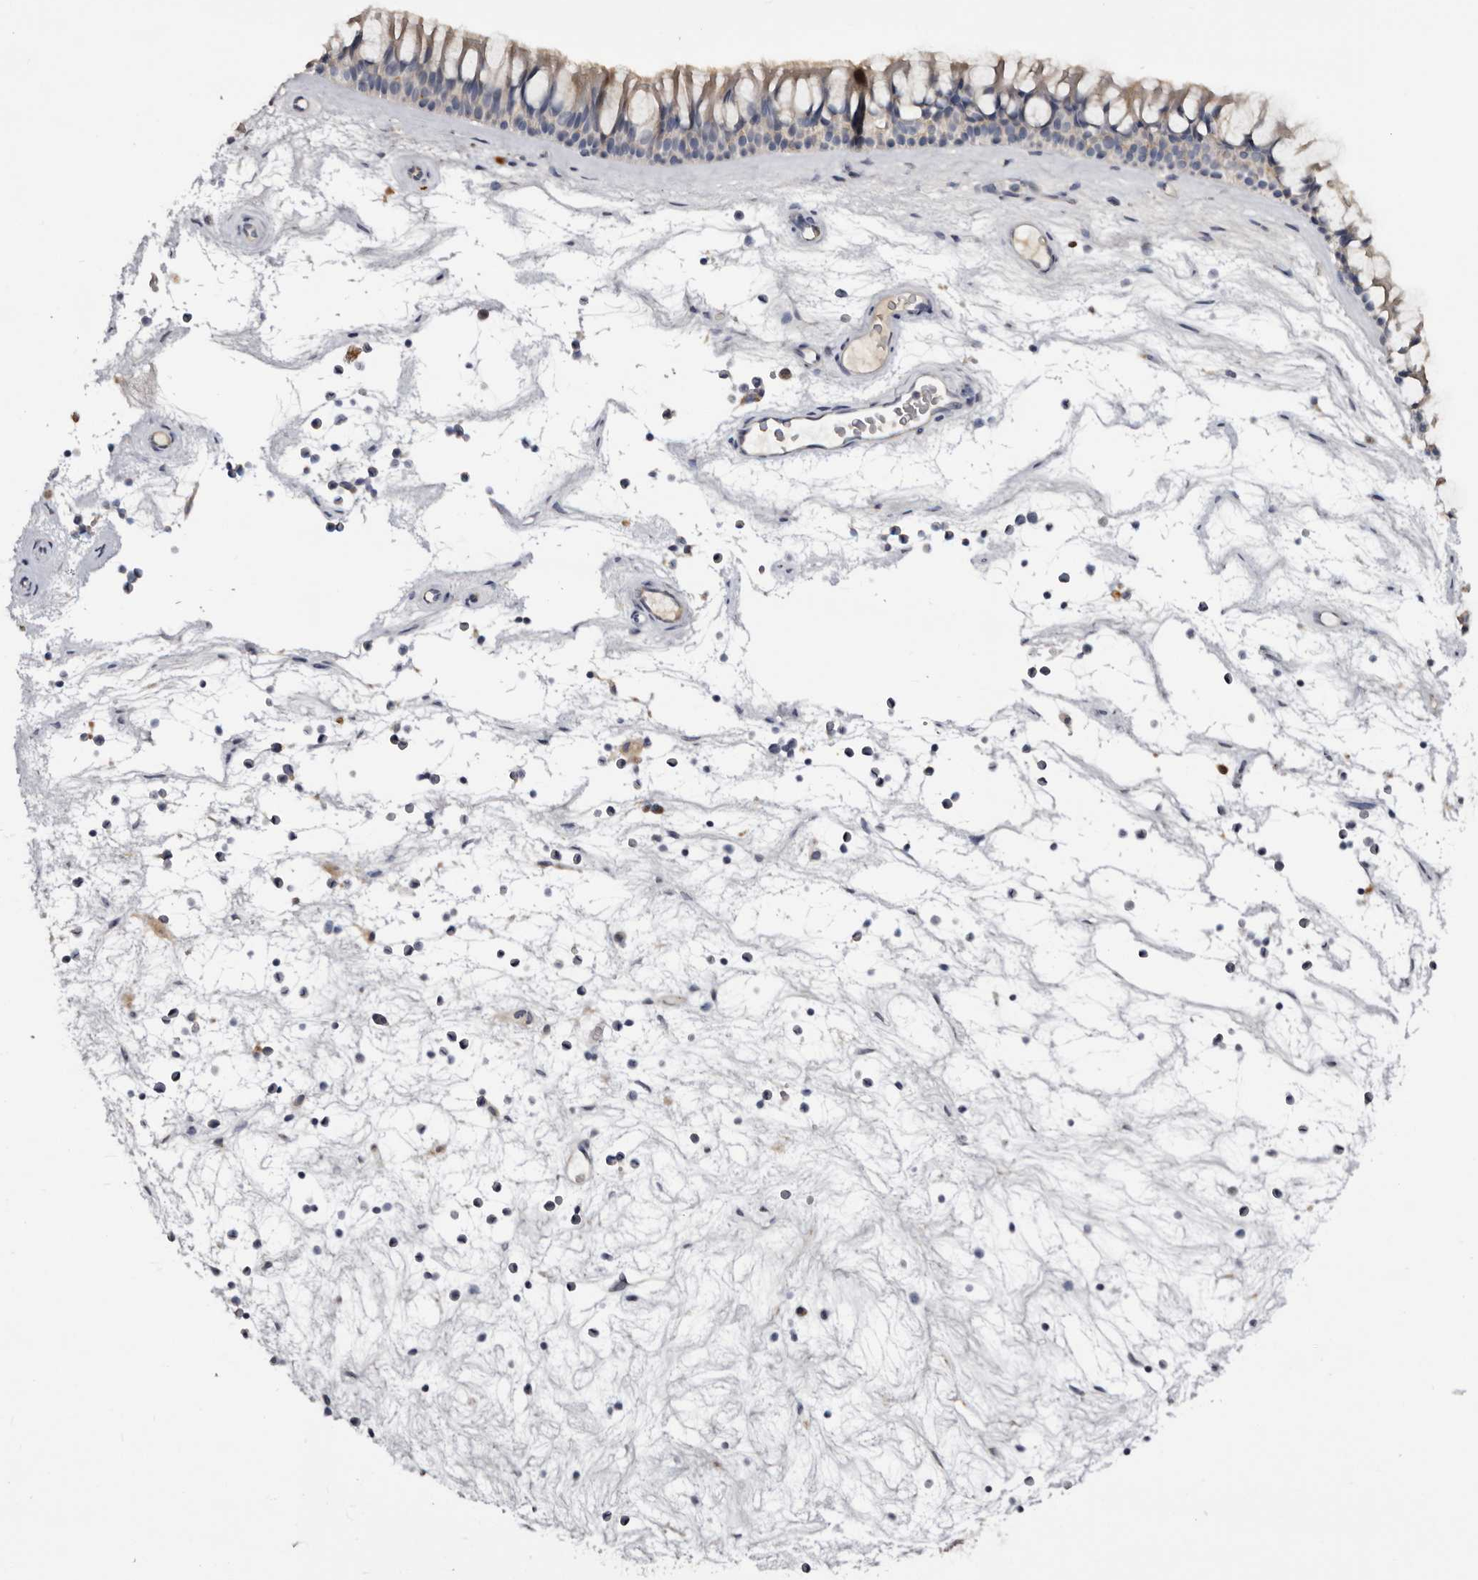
{"staining": {"intensity": "weak", "quantity": "25%-75%", "location": "cytoplasmic/membranous"}, "tissue": "nasopharynx", "cell_type": "Respiratory epithelial cells", "image_type": "normal", "snomed": [{"axis": "morphology", "description": "Normal tissue, NOS"}, {"axis": "topography", "description": "Nasopharynx"}], "caption": "Nasopharynx stained for a protein displays weak cytoplasmic/membranous positivity in respiratory epithelial cells.", "gene": "DAP", "patient": {"sex": "male", "age": 64}}